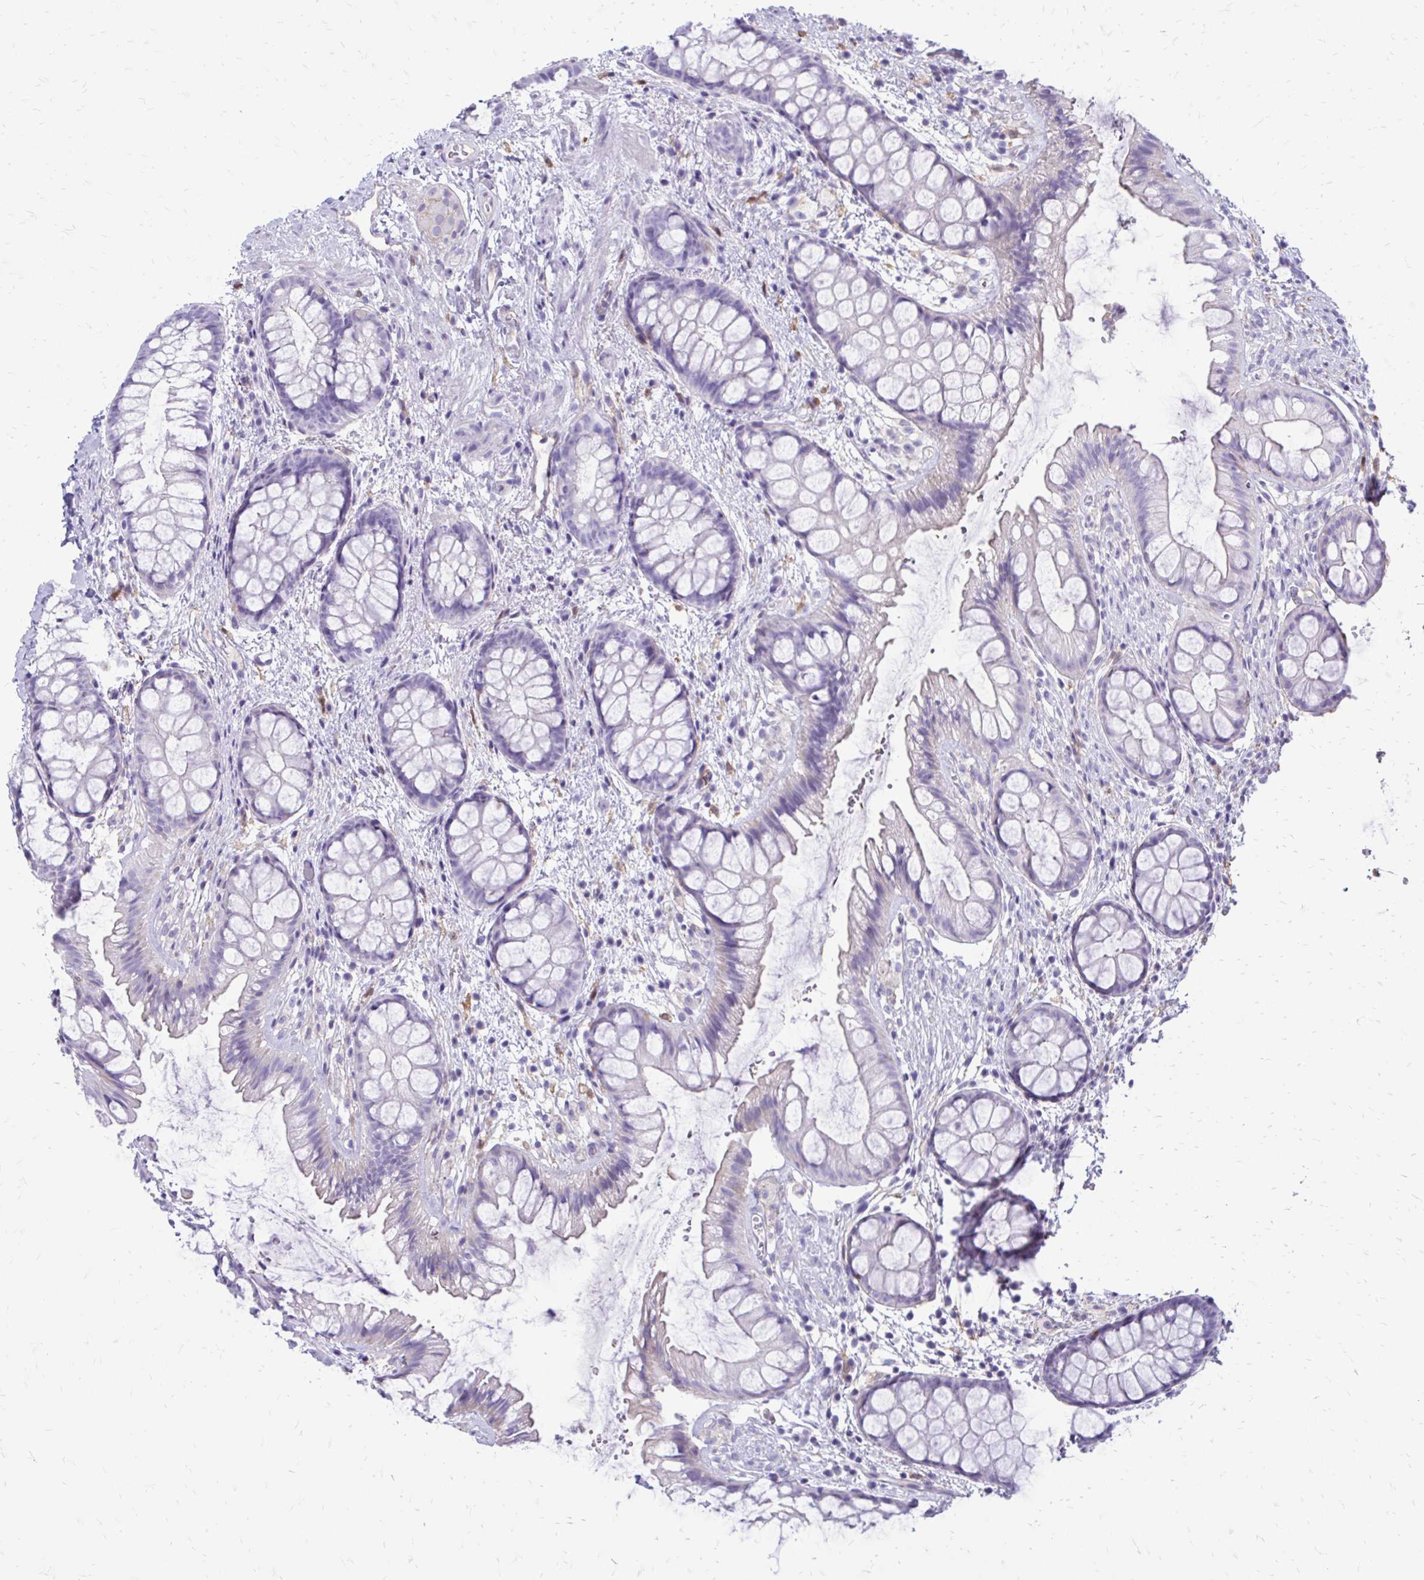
{"staining": {"intensity": "negative", "quantity": "none", "location": "none"}, "tissue": "rectum", "cell_type": "Glandular cells", "image_type": "normal", "snomed": [{"axis": "morphology", "description": "Normal tissue, NOS"}, {"axis": "topography", "description": "Rectum"}], "caption": "Human rectum stained for a protein using immunohistochemistry shows no positivity in glandular cells.", "gene": "SIGLEC11", "patient": {"sex": "female", "age": 62}}